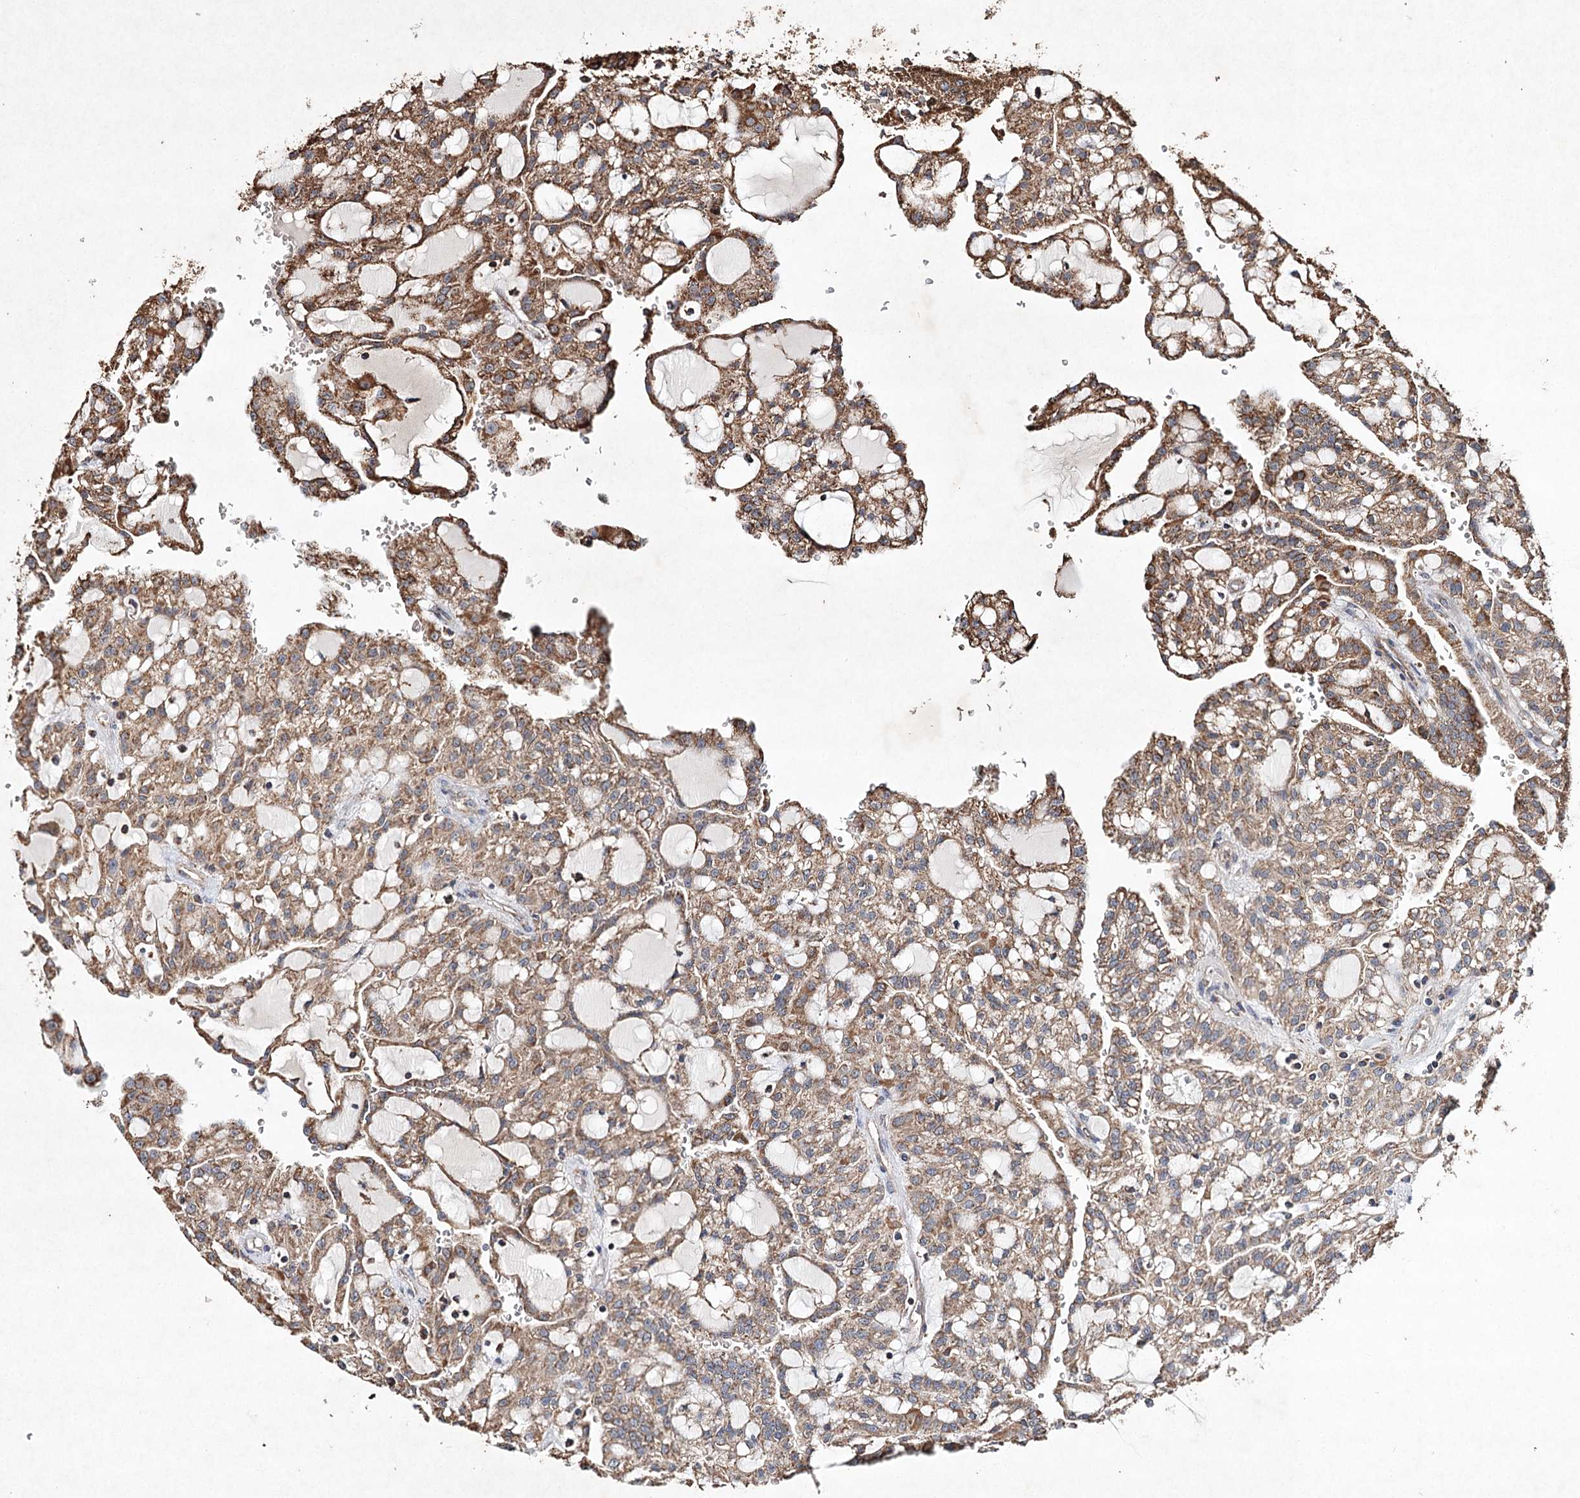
{"staining": {"intensity": "moderate", "quantity": ">75%", "location": "cytoplasmic/membranous"}, "tissue": "renal cancer", "cell_type": "Tumor cells", "image_type": "cancer", "snomed": [{"axis": "morphology", "description": "Adenocarcinoma, NOS"}, {"axis": "topography", "description": "Kidney"}], "caption": "Immunohistochemistry (IHC) image of renal cancer stained for a protein (brown), which displays medium levels of moderate cytoplasmic/membranous expression in approximately >75% of tumor cells.", "gene": "PIK3CB", "patient": {"sex": "male", "age": 63}}